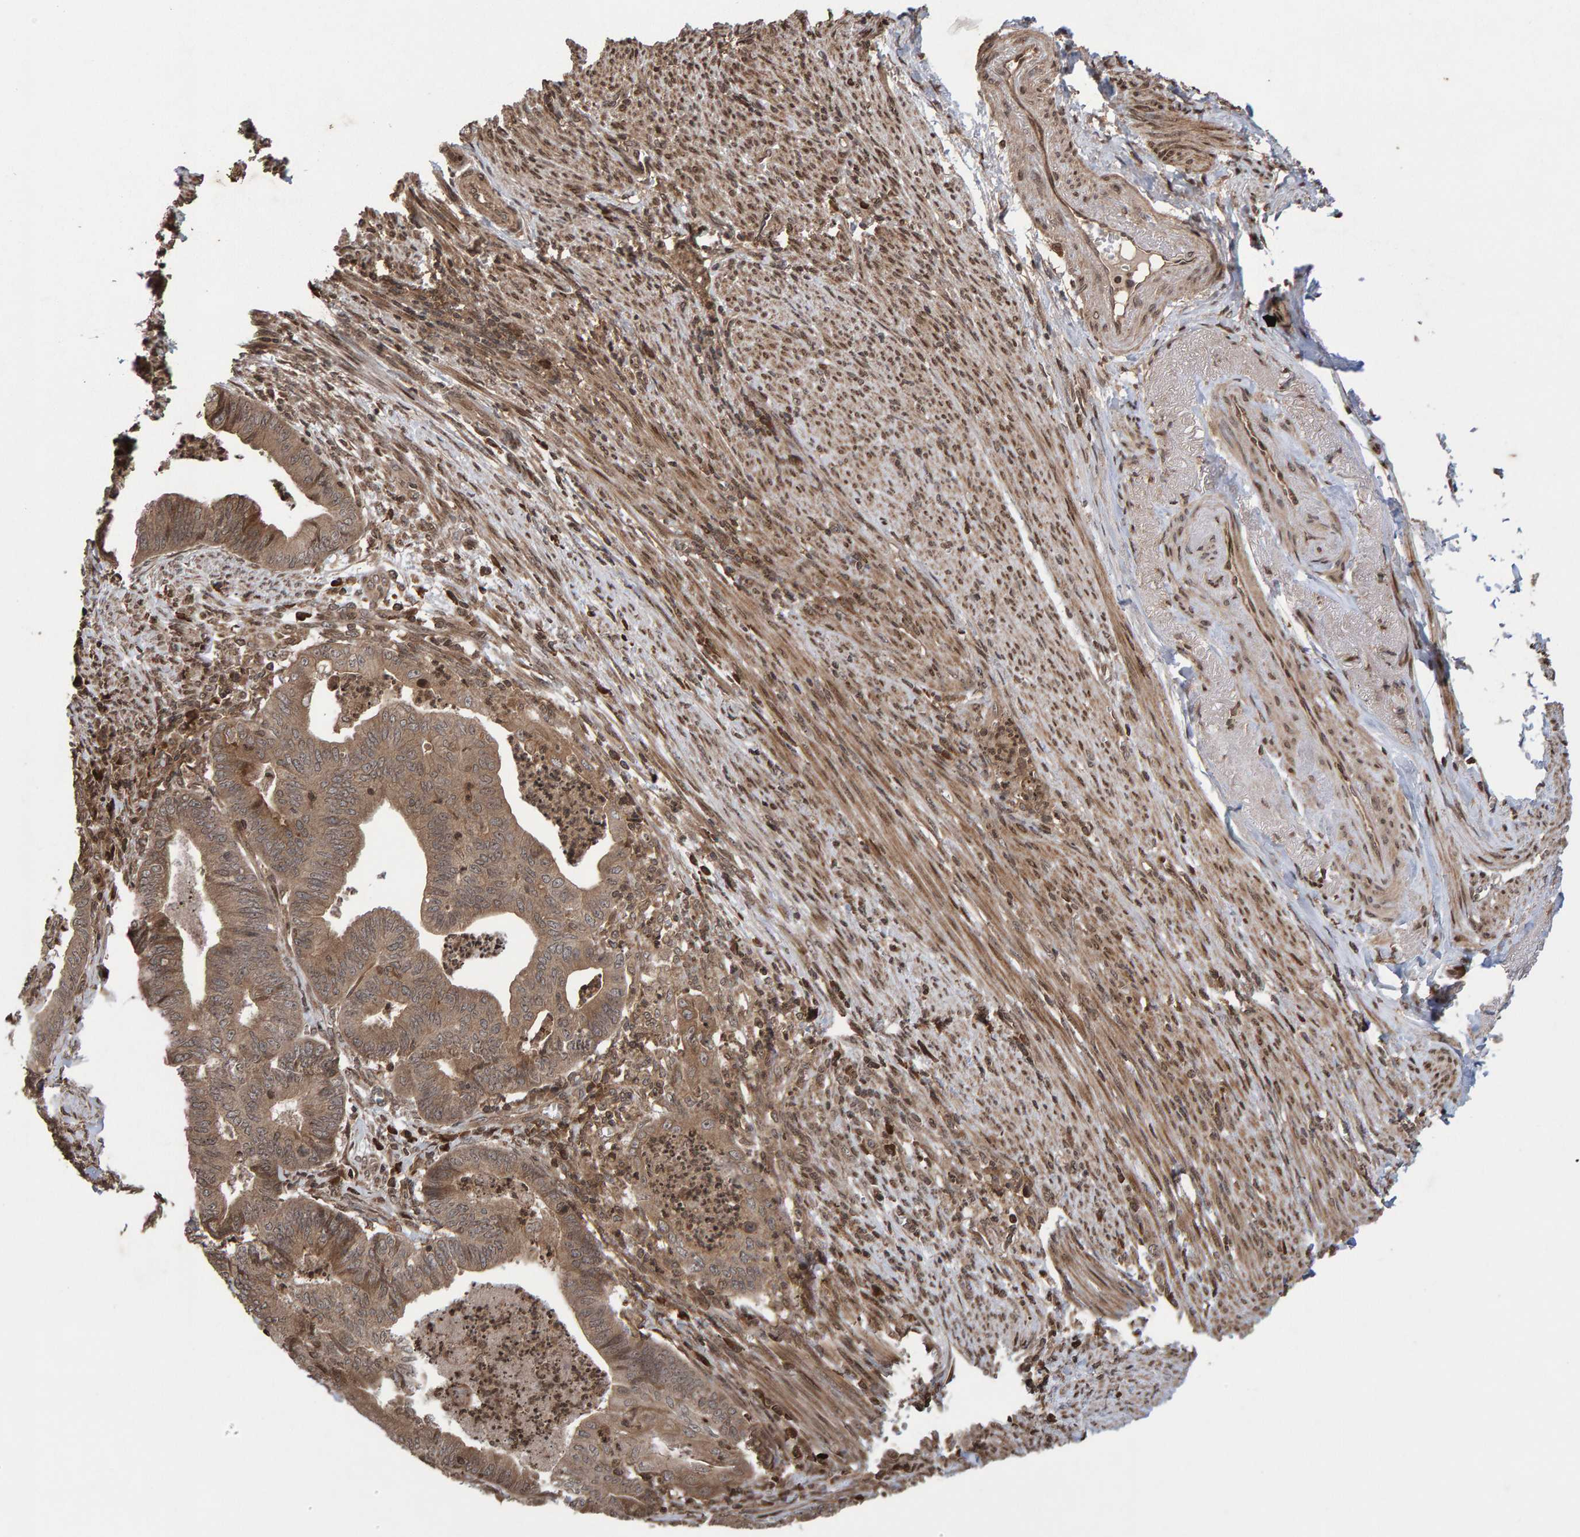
{"staining": {"intensity": "moderate", "quantity": ">75%", "location": "cytoplasmic/membranous"}, "tissue": "endometrial cancer", "cell_type": "Tumor cells", "image_type": "cancer", "snomed": [{"axis": "morphology", "description": "Polyp, NOS"}, {"axis": "morphology", "description": "Adenocarcinoma, NOS"}, {"axis": "morphology", "description": "Adenoma, NOS"}, {"axis": "topography", "description": "Endometrium"}], "caption": "The histopathology image displays staining of endometrial cancer (polyp), revealing moderate cytoplasmic/membranous protein staining (brown color) within tumor cells.", "gene": "GAB2", "patient": {"sex": "female", "age": 79}}